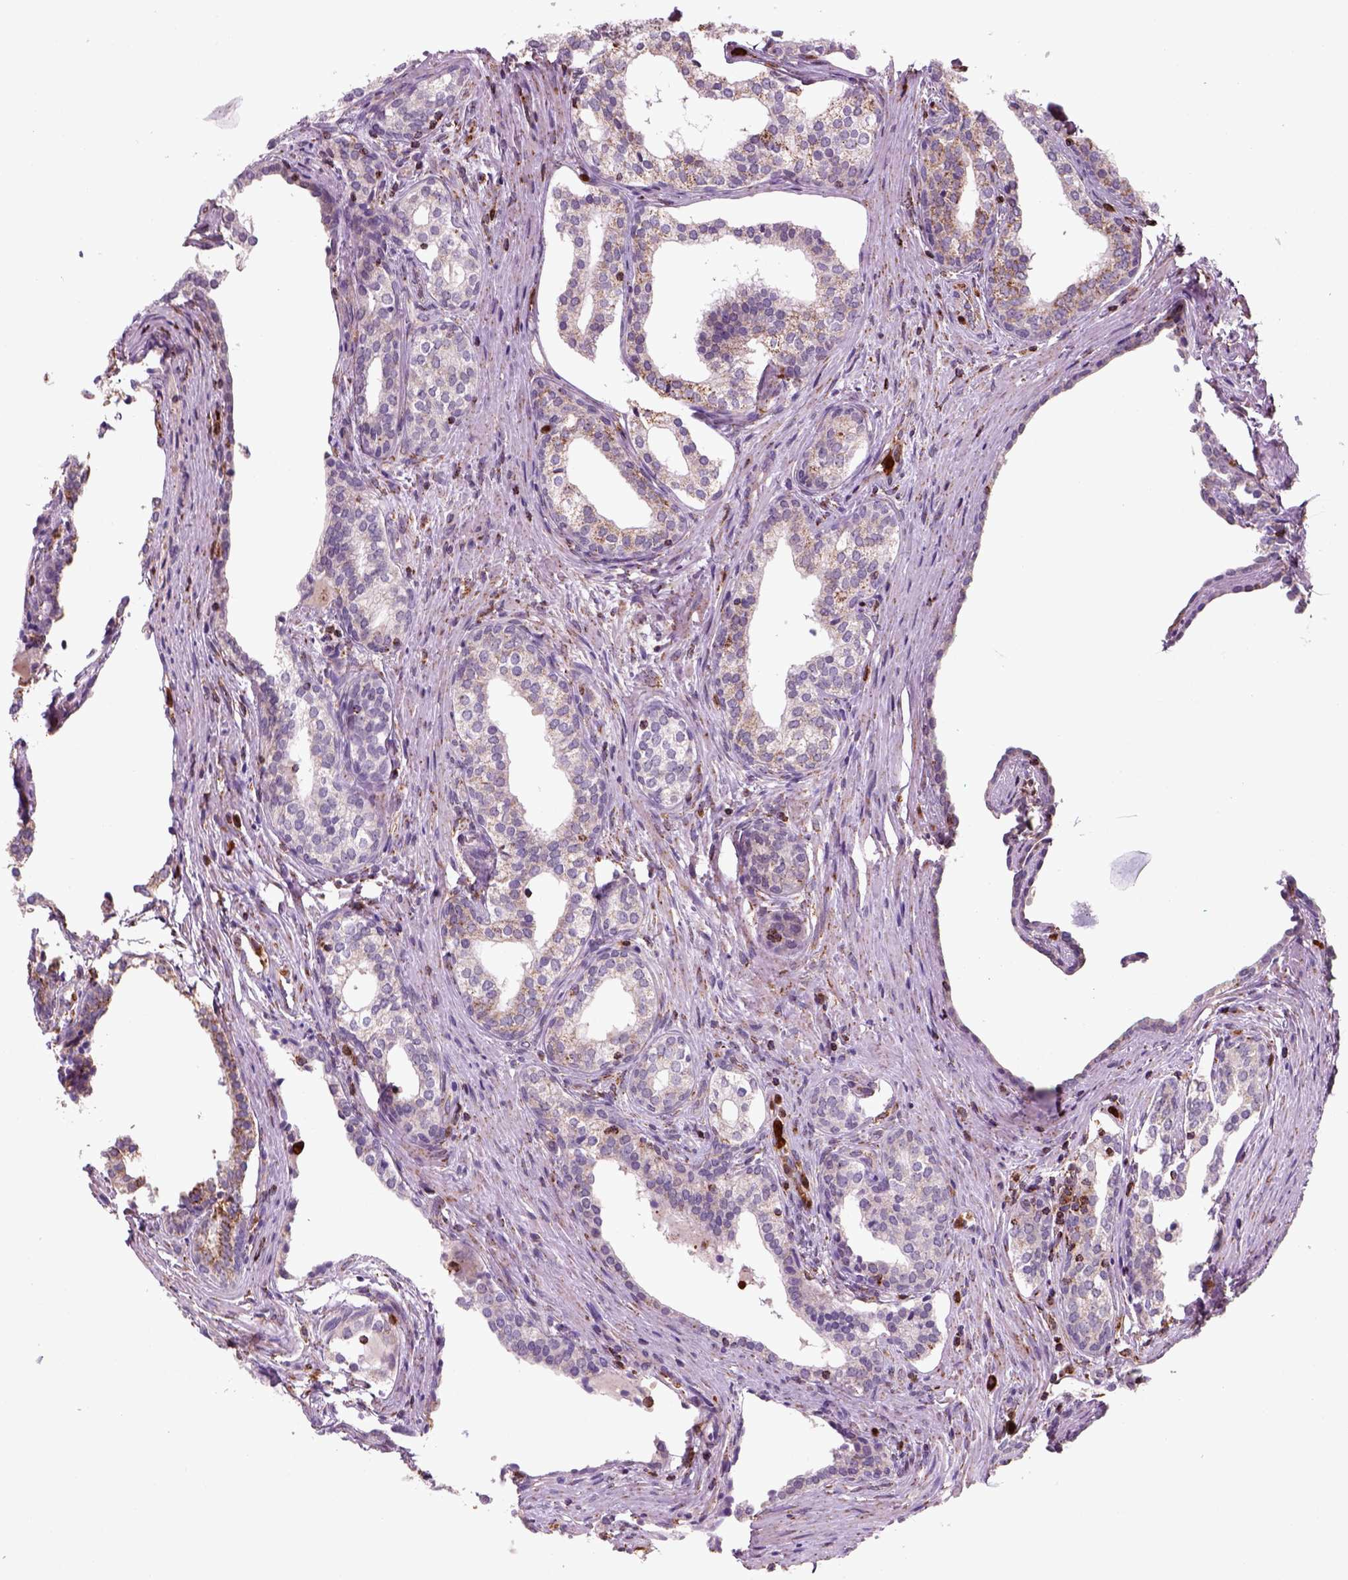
{"staining": {"intensity": "moderate", "quantity": "<25%", "location": "cytoplasmic/membranous"}, "tissue": "prostate cancer", "cell_type": "Tumor cells", "image_type": "cancer", "snomed": [{"axis": "morphology", "description": "Adenocarcinoma, NOS"}, {"axis": "morphology", "description": "Adenocarcinoma, High grade"}, {"axis": "topography", "description": "Prostate"}], "caption": "Immunohistochemistry (IHC) of prostate adenocarcinoma (high-grade) reveals low levels of moderate cytoplasmic/membranous expression in about <25% of tumor cells.", "gene": "NUDT16L1", "patient": {"sex": "male", "age": 61}}